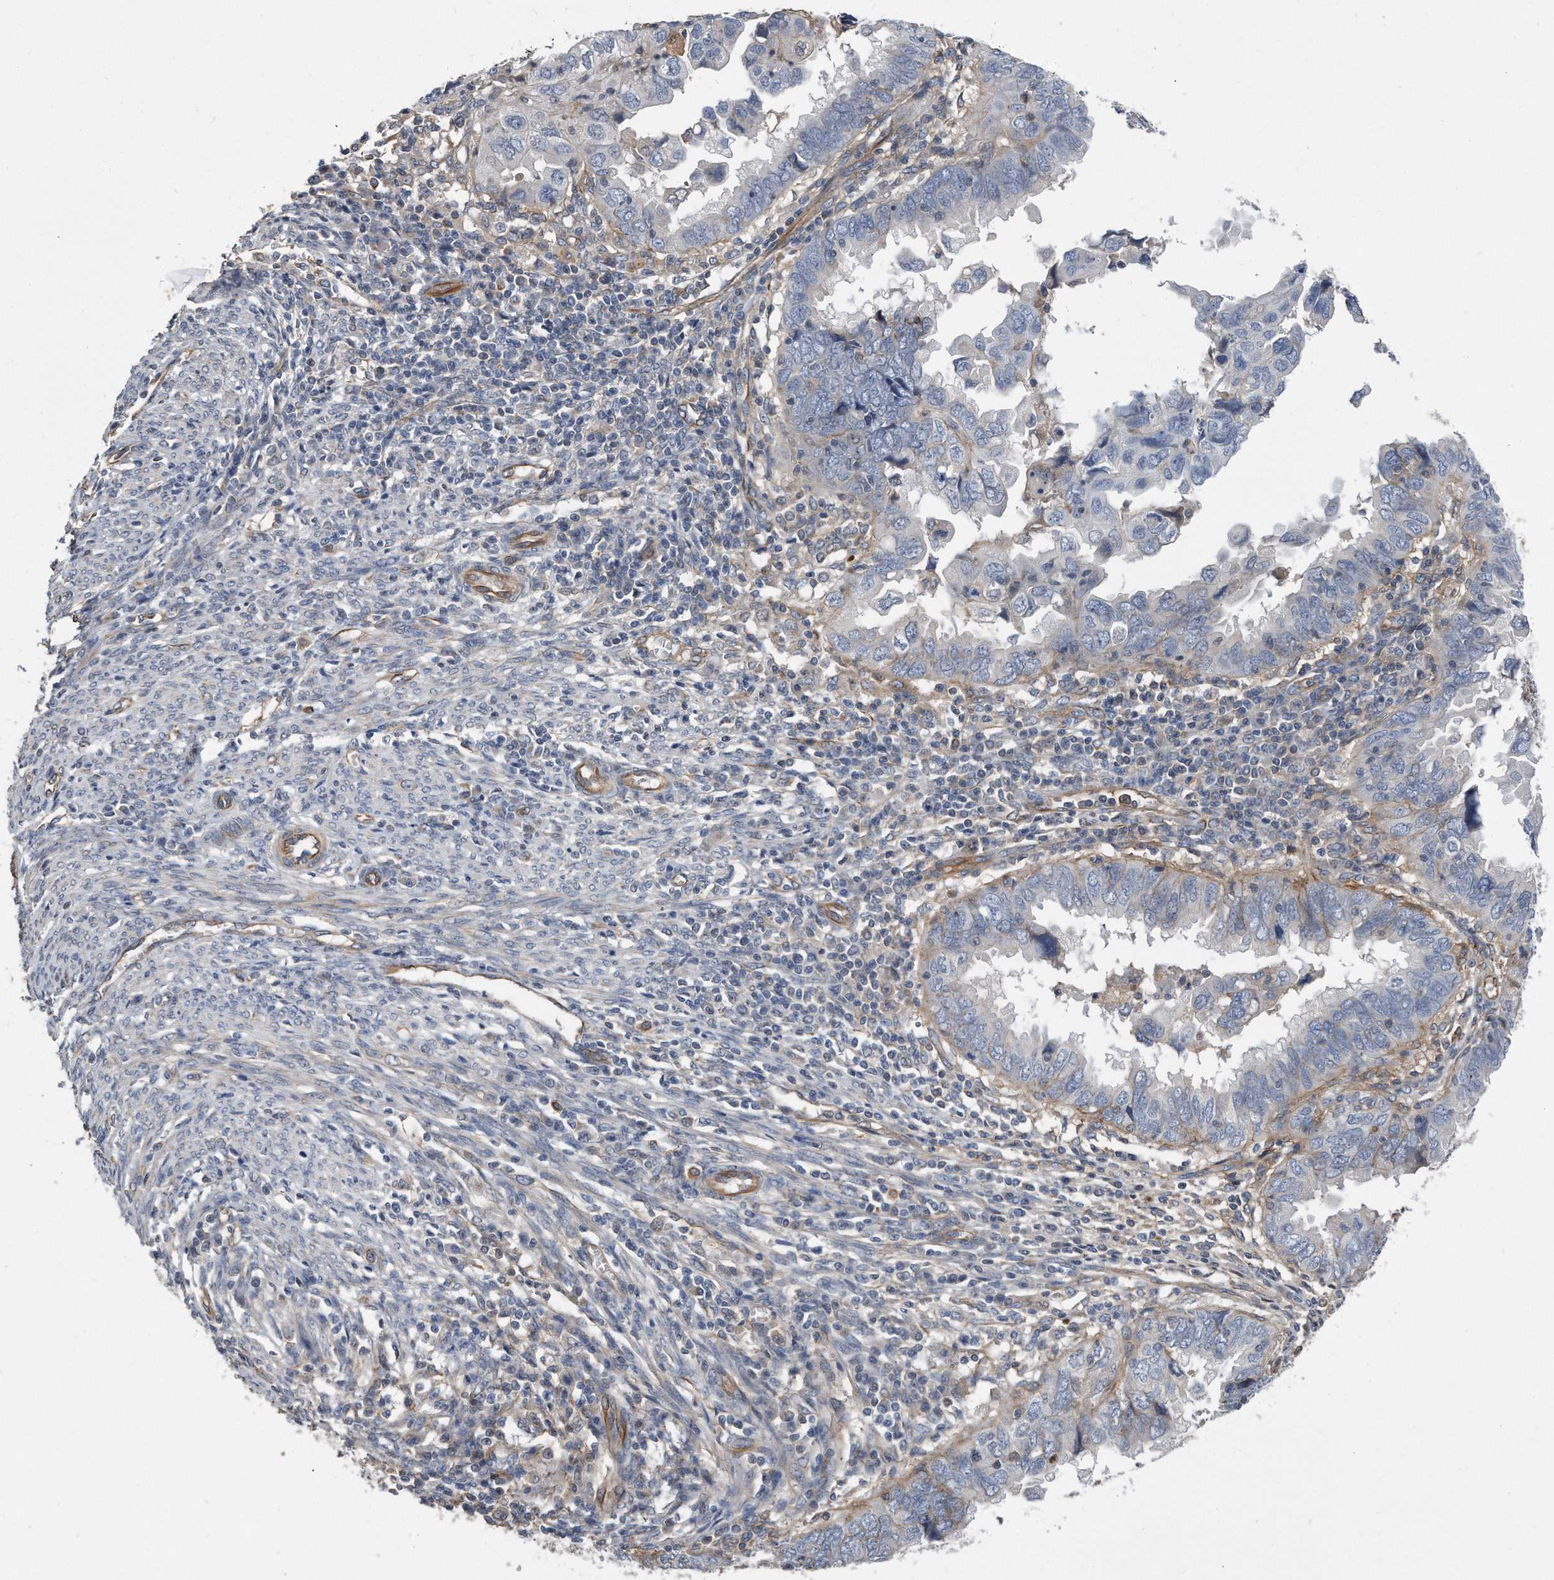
{"staining": {"intensity": "negative", "quantity": "none", "location": "none"}, "tissue": "endometrial cancer", "cell_type": "Tumor cells", "image_type": "cancer", "snomed": [{"axis": "morphology", "description": "Adenocarcinoma, NOS"}, {"axis": "topography", "description": "Uterus"}], "caption": "The photomicrograph shows no staining of tumor cells in adenocarcinoma (endometrial).", "gene": "GPC1", "patient": {"sex": "female", "age": 77}}